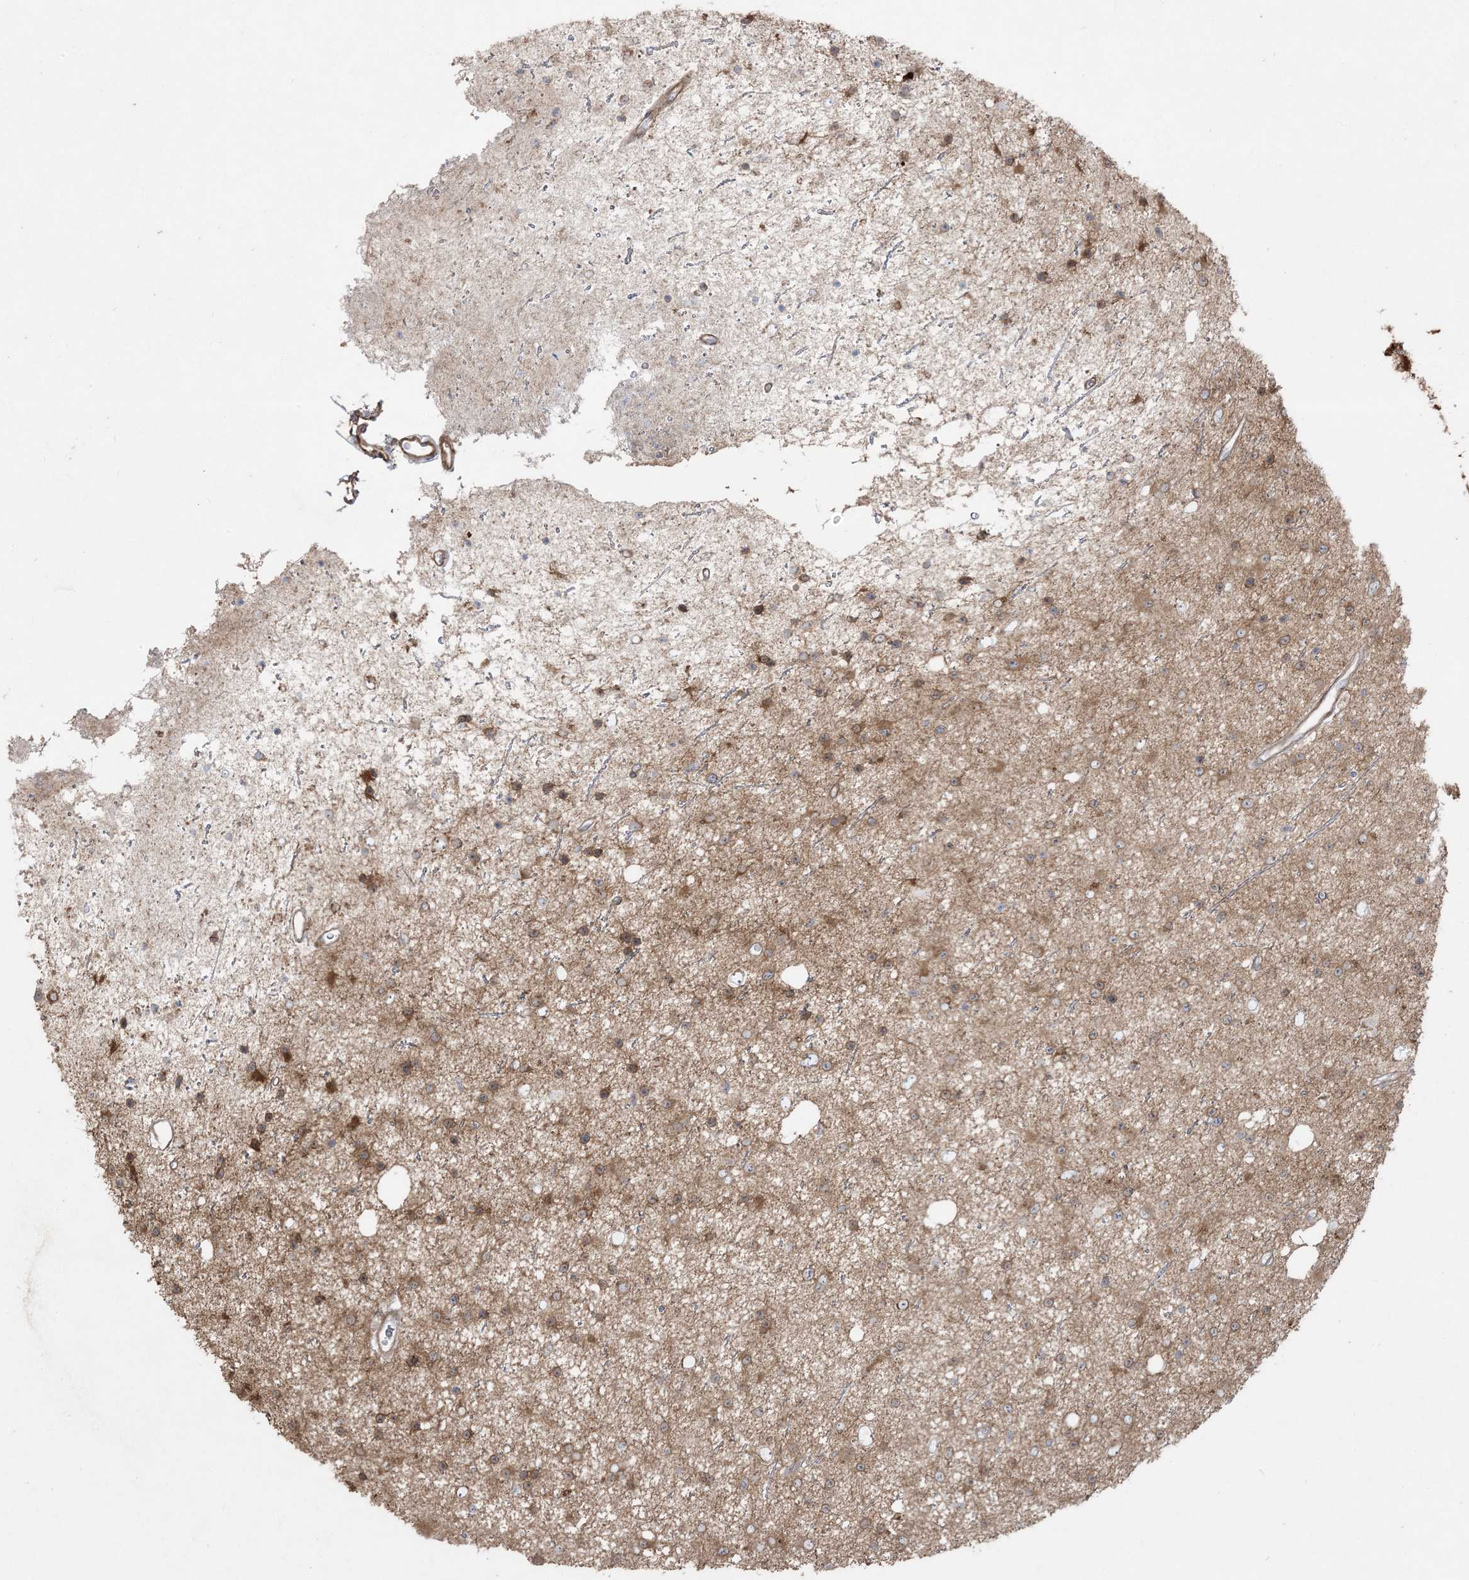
{"staining": {"intensity": "moderate", "quantity": ">75%", "location": "cytoplasmic/membranous"}, "tissue": "glioma", "cell_type": "Tumor cells", "image_type": "cancer", "snomed": [{"axis": "morphology", "description": "Glioma, malignant, Low grade"}, {"axis": "topography", "description": "Cerebral cortex"}], "caption": "A brown stain highlights moderate cytoplasmic/membranous positivity of a protein in human malignant glioma (low-grade) tumor cells.", "gene": "HNMT", "patient": {"sex": "female", "age": 39}}